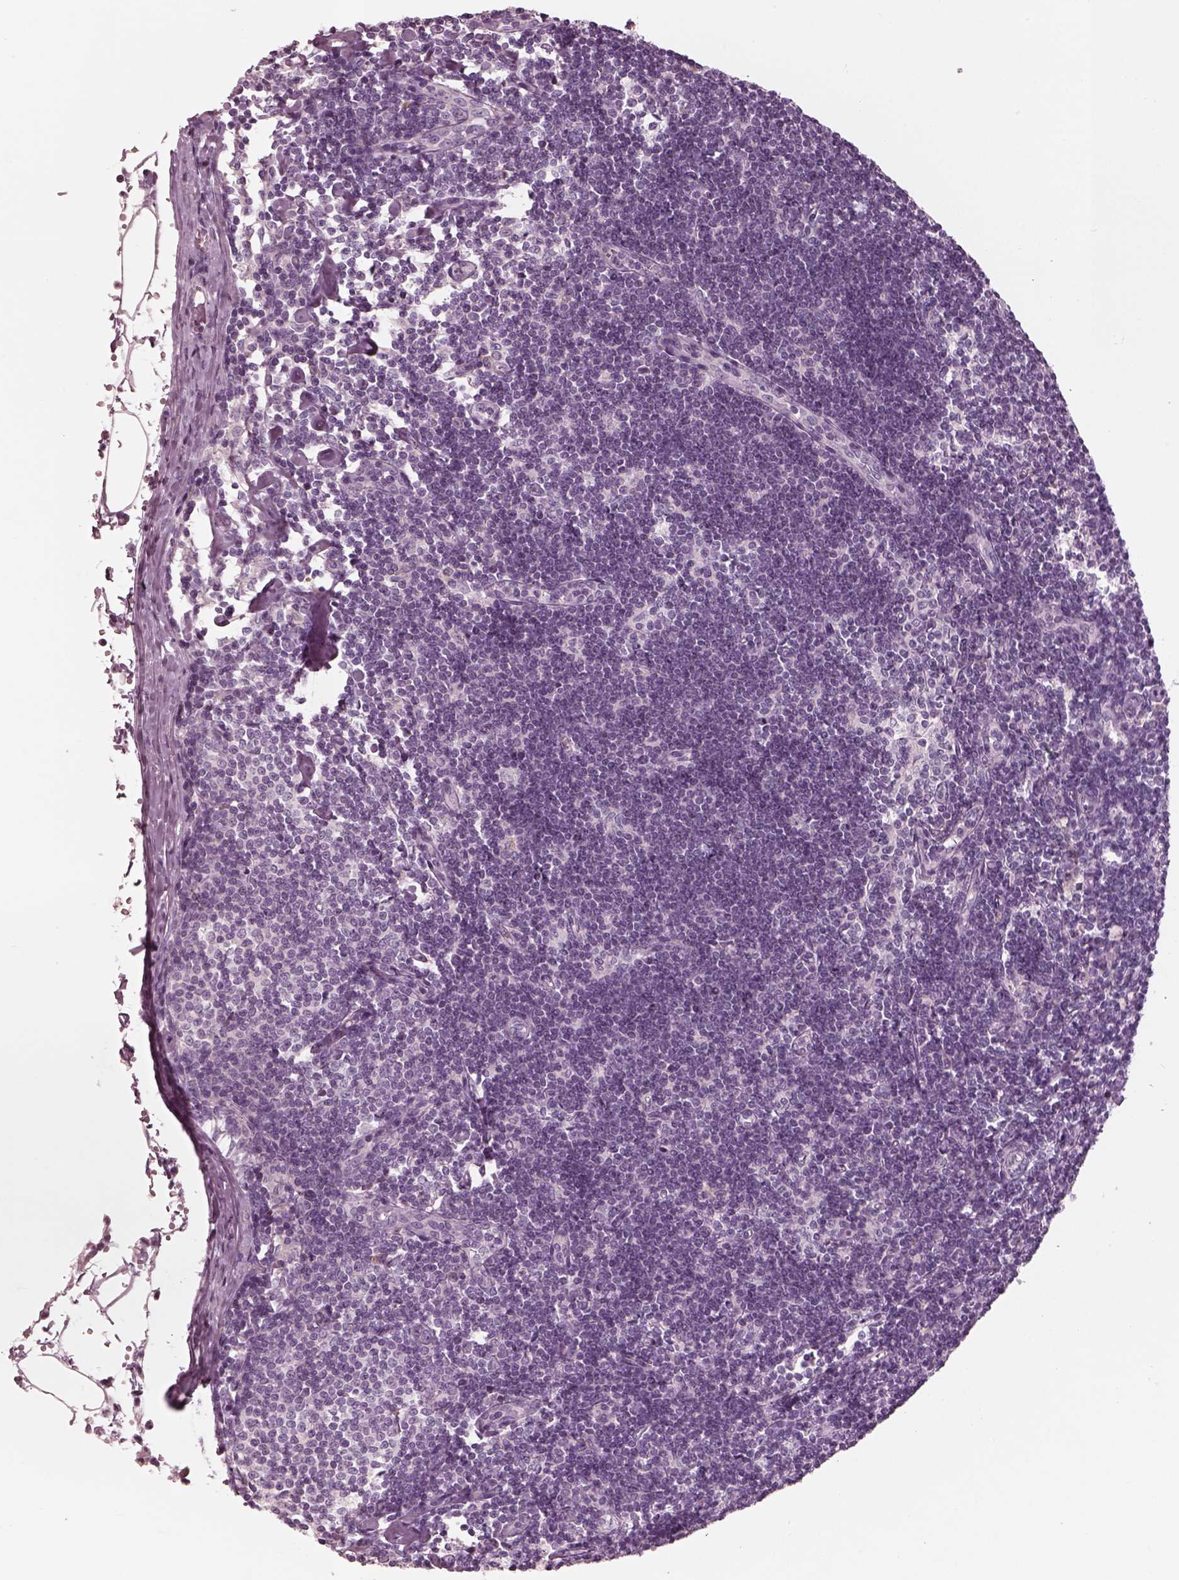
{"staining": {"intensity": "negative", "quantity": "none", "location": "none"}, "tissue": "lymph node", "cell_type": "Germinal center cells", "image_type": "normal", "snomed": [{"axis": "morphology", "description": "Normal tissue, NOS"}, {"axis": "topography", "description": "Lymph node"}], "caption": "High magnification brightfield microscopy of benign lymph node stained with DAB (3,3'-diaminobenzidine) (brown) and counterstained with hematoxylin (blue): germinal center cells show no significant expression. (Brightfield microscopy of DAB immunohistochemistry (IHC) at high magnification).", "gene": "SLC27A2", "patient": {"sex": "female", "age": 42}}